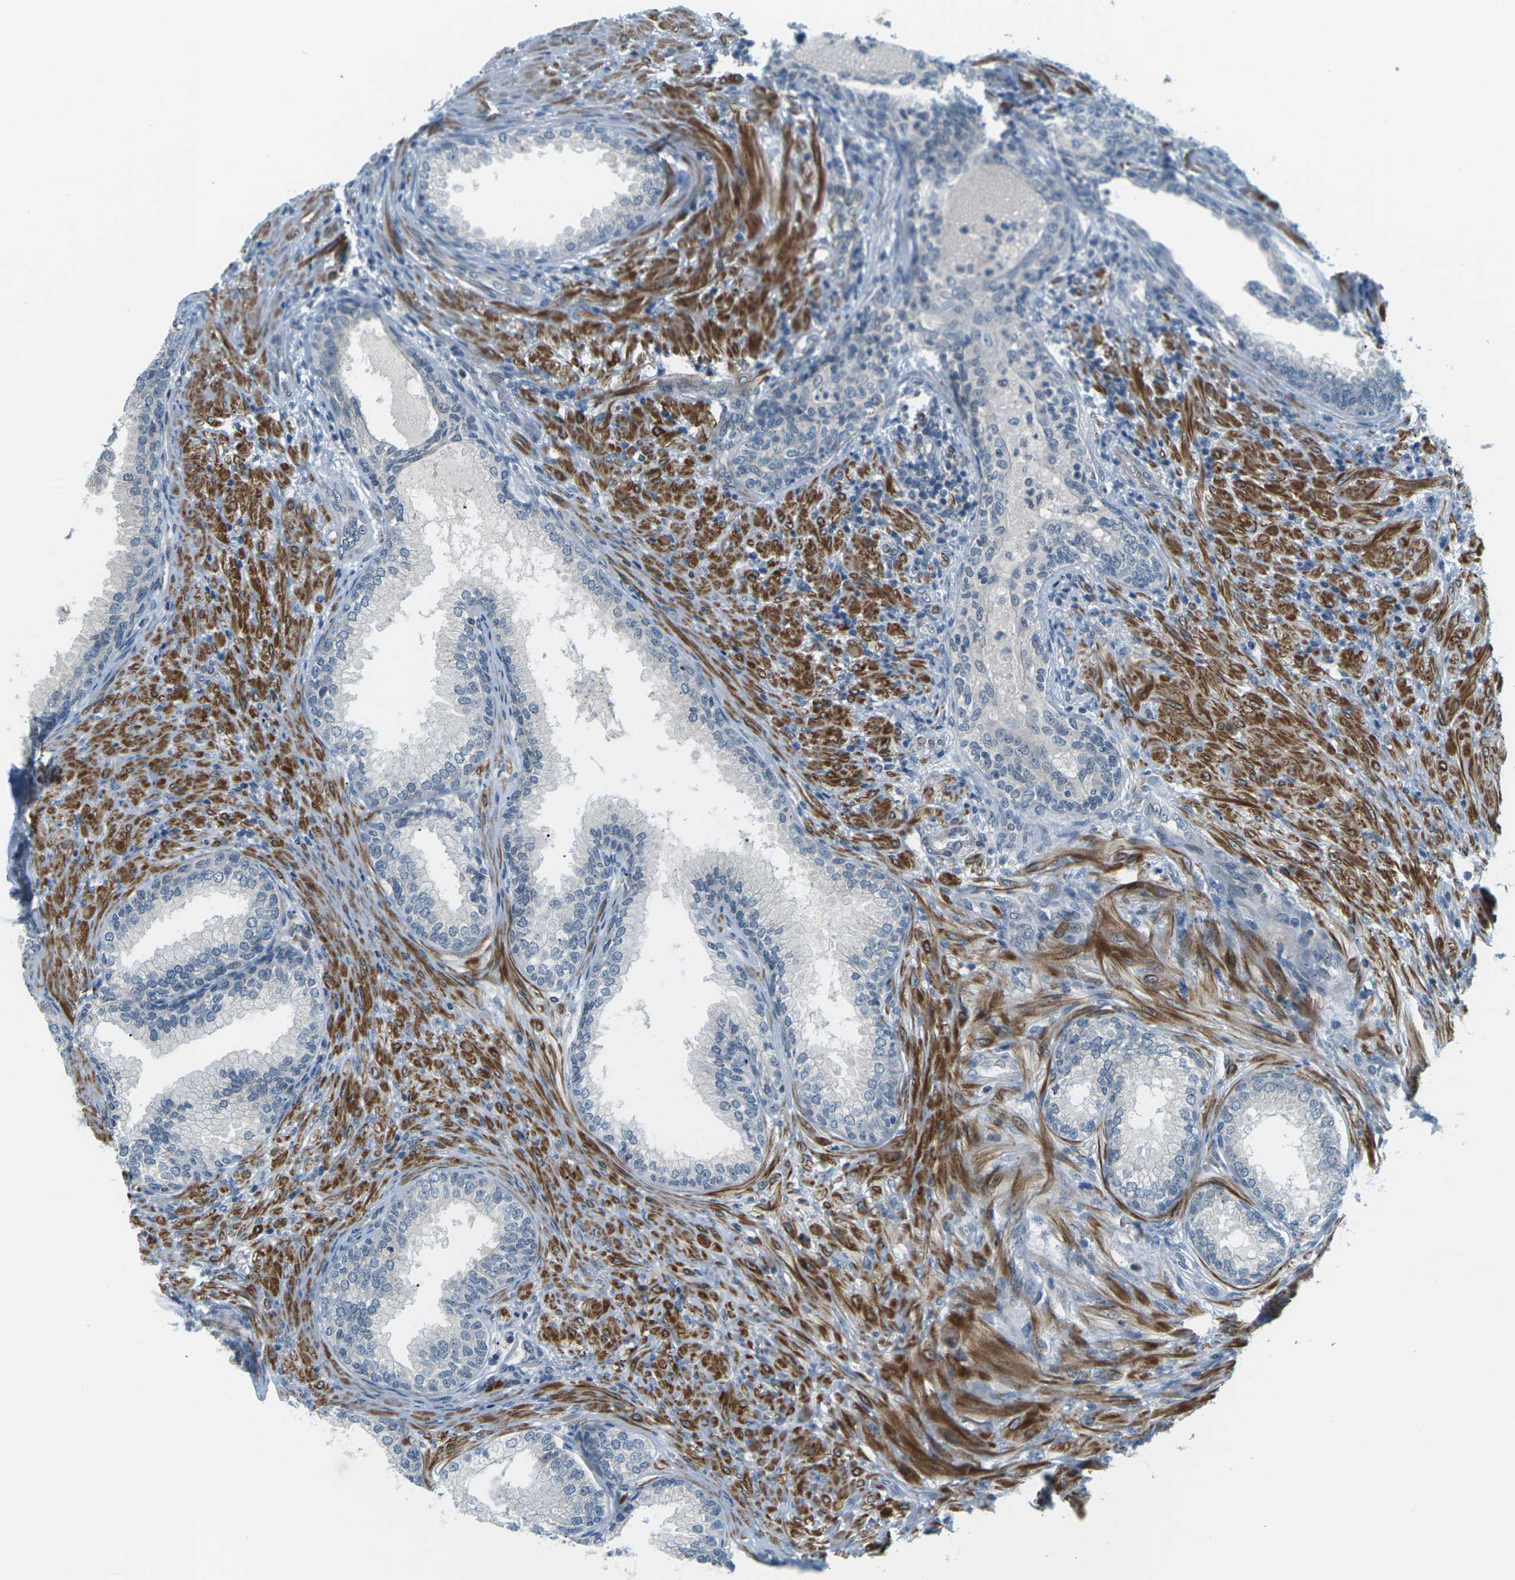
{"staining": {"intensity": "negative", "quantity": "none", "location": "none"}, "tissue": "prostate", "cell_type": "Glandular cells", "image_type": "normal", "snomed": [{"axis": "morphology", "description": "Normal tissue, NOS"}, {"axis": "topography", "description": "Prostate"}], "caption": "High power microscopy photomicrograph of an immunohistochemistry (IHC) photomicrograph of normal prostate, revealing no significant expression in glandular cells.", "gene": "SLC13A3", "patient": {"sex": "male", "age": 76}}